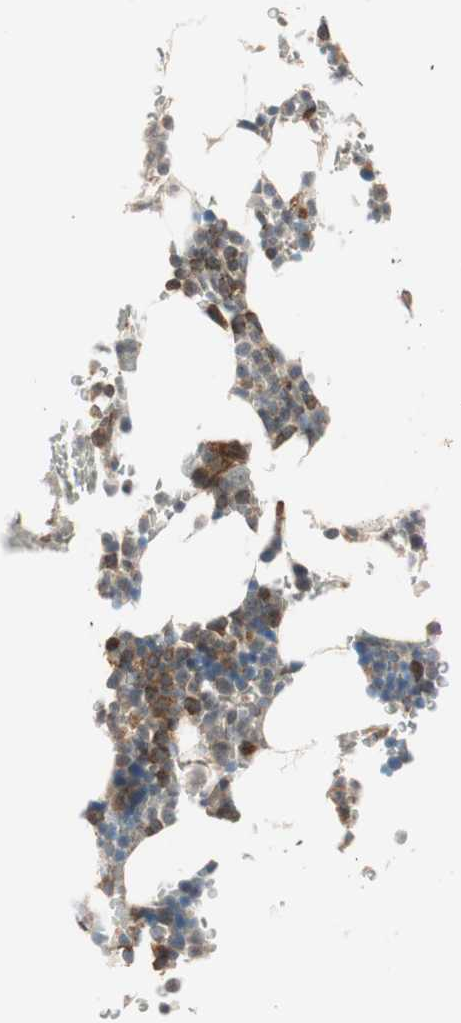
{"staining": {"intensity": "strong", "quantity": "25%-75%", "location": "cytoplasmic/membranous"}, "tissue": "bone marrow", "cell_type": "Hematopoietic cells", "image_type": "normal", "snomed": [{"axis": "morphology", "description": "Normal tissue, NOS"}, {"axis": "topography", "description": "Bone marrow"}], "caption": "DAB immunohistochemical staining of unremarkable human bone marrow reveals strong cytoplasmic/membranous protein positivity in about 25%-75% of hematopoietic cells. (IHC, brightfield microscopy, high magnification).", "gene": "ABI1", "patient": {"sex": "female", "age": 73}}